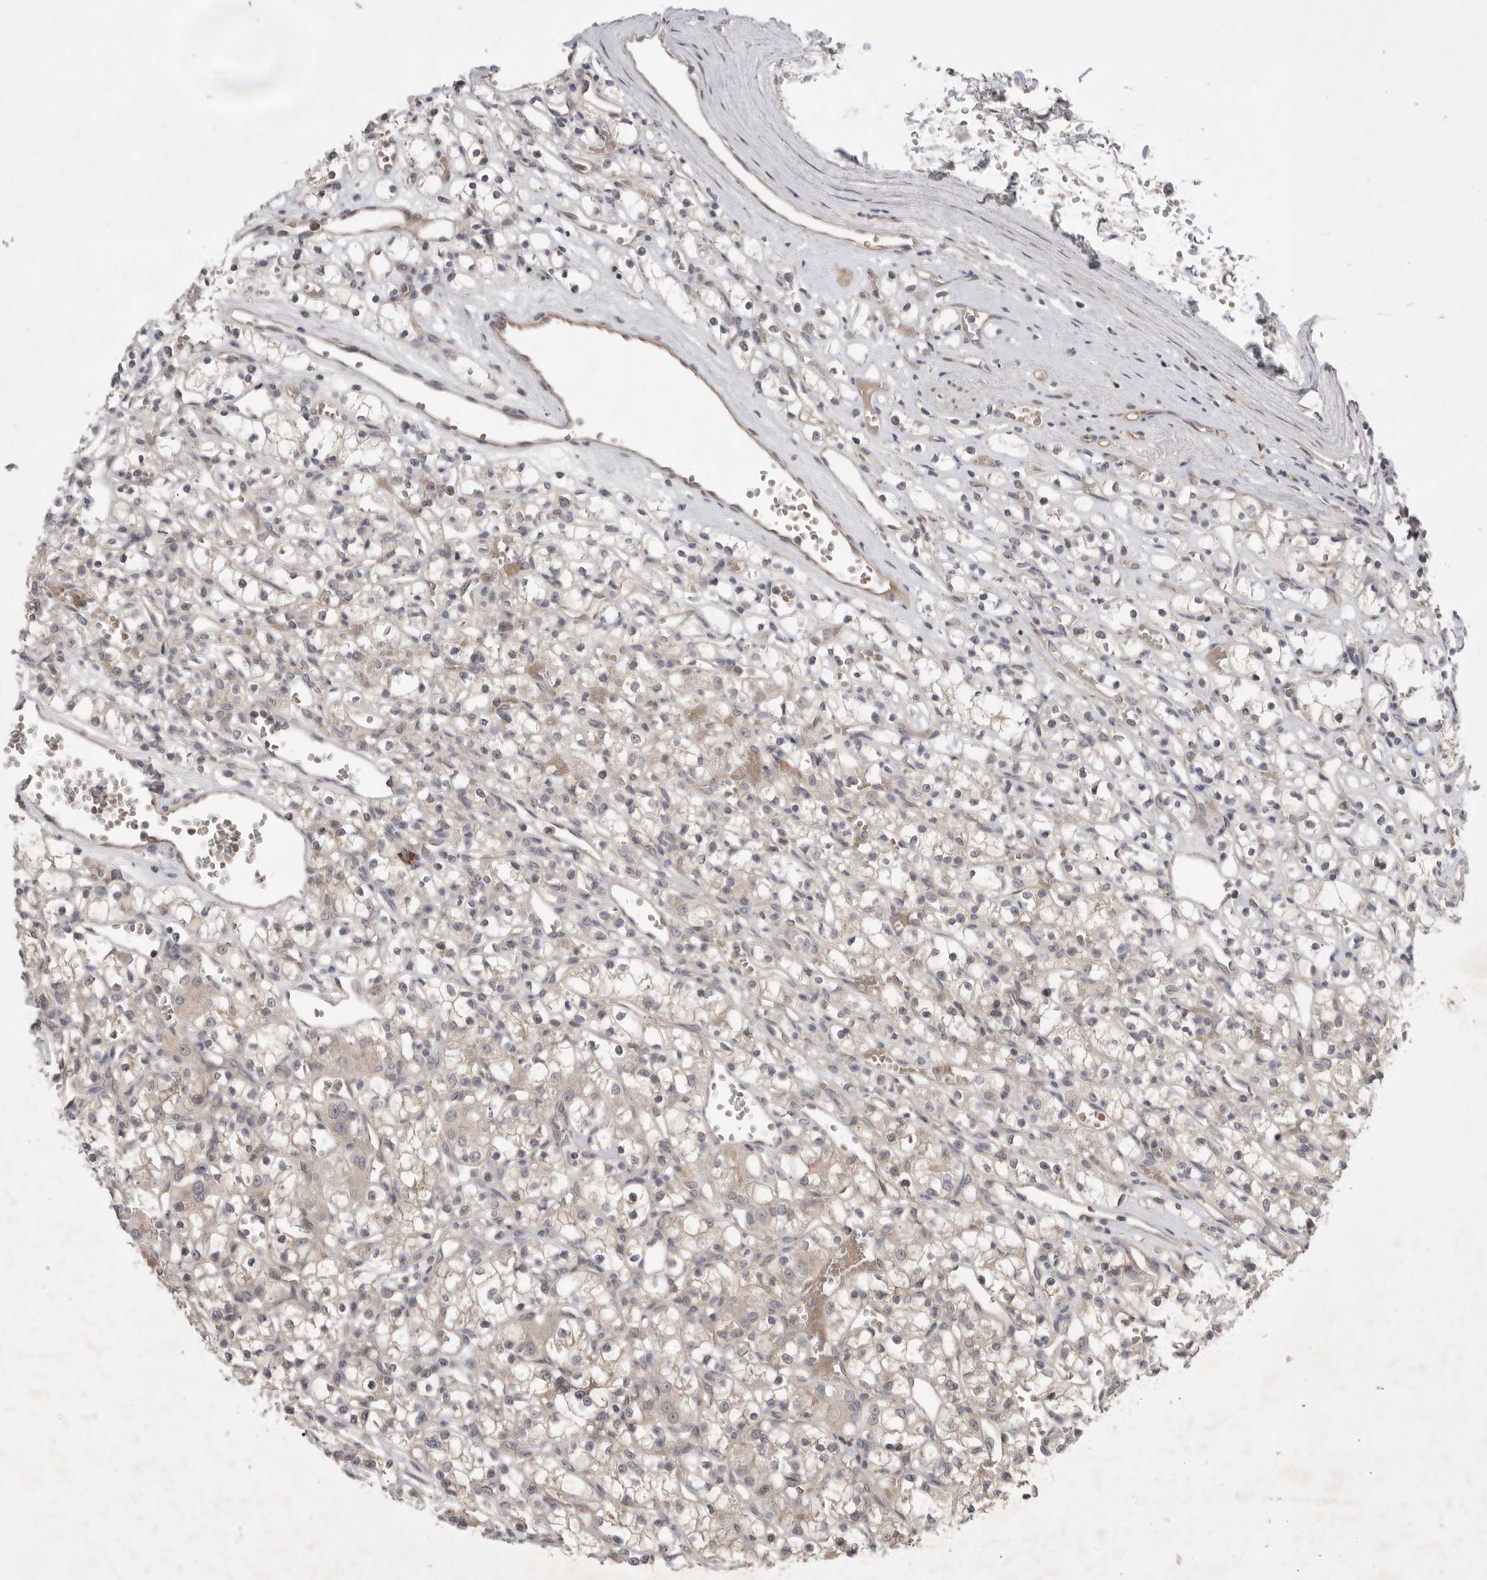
{"staining": {"intensity": "weak", "quantity": "<25%", "location": "cytoplasmic/membranous"}, "tissue": "renal cancer", "cell_type": "Tumor cells", "image_type": "cancer", "snomed": [{"axis": "morphology", "description": "Adenocarcinoma, NOS"}, {"axis": "topography", "description": "Kidney"}], "caption": "Tumor cells show no significant protein staining in renal cancer (adenocarcinoma).", "gene": "NRCAM", "patient": {"sex": "female", "age": 59}}